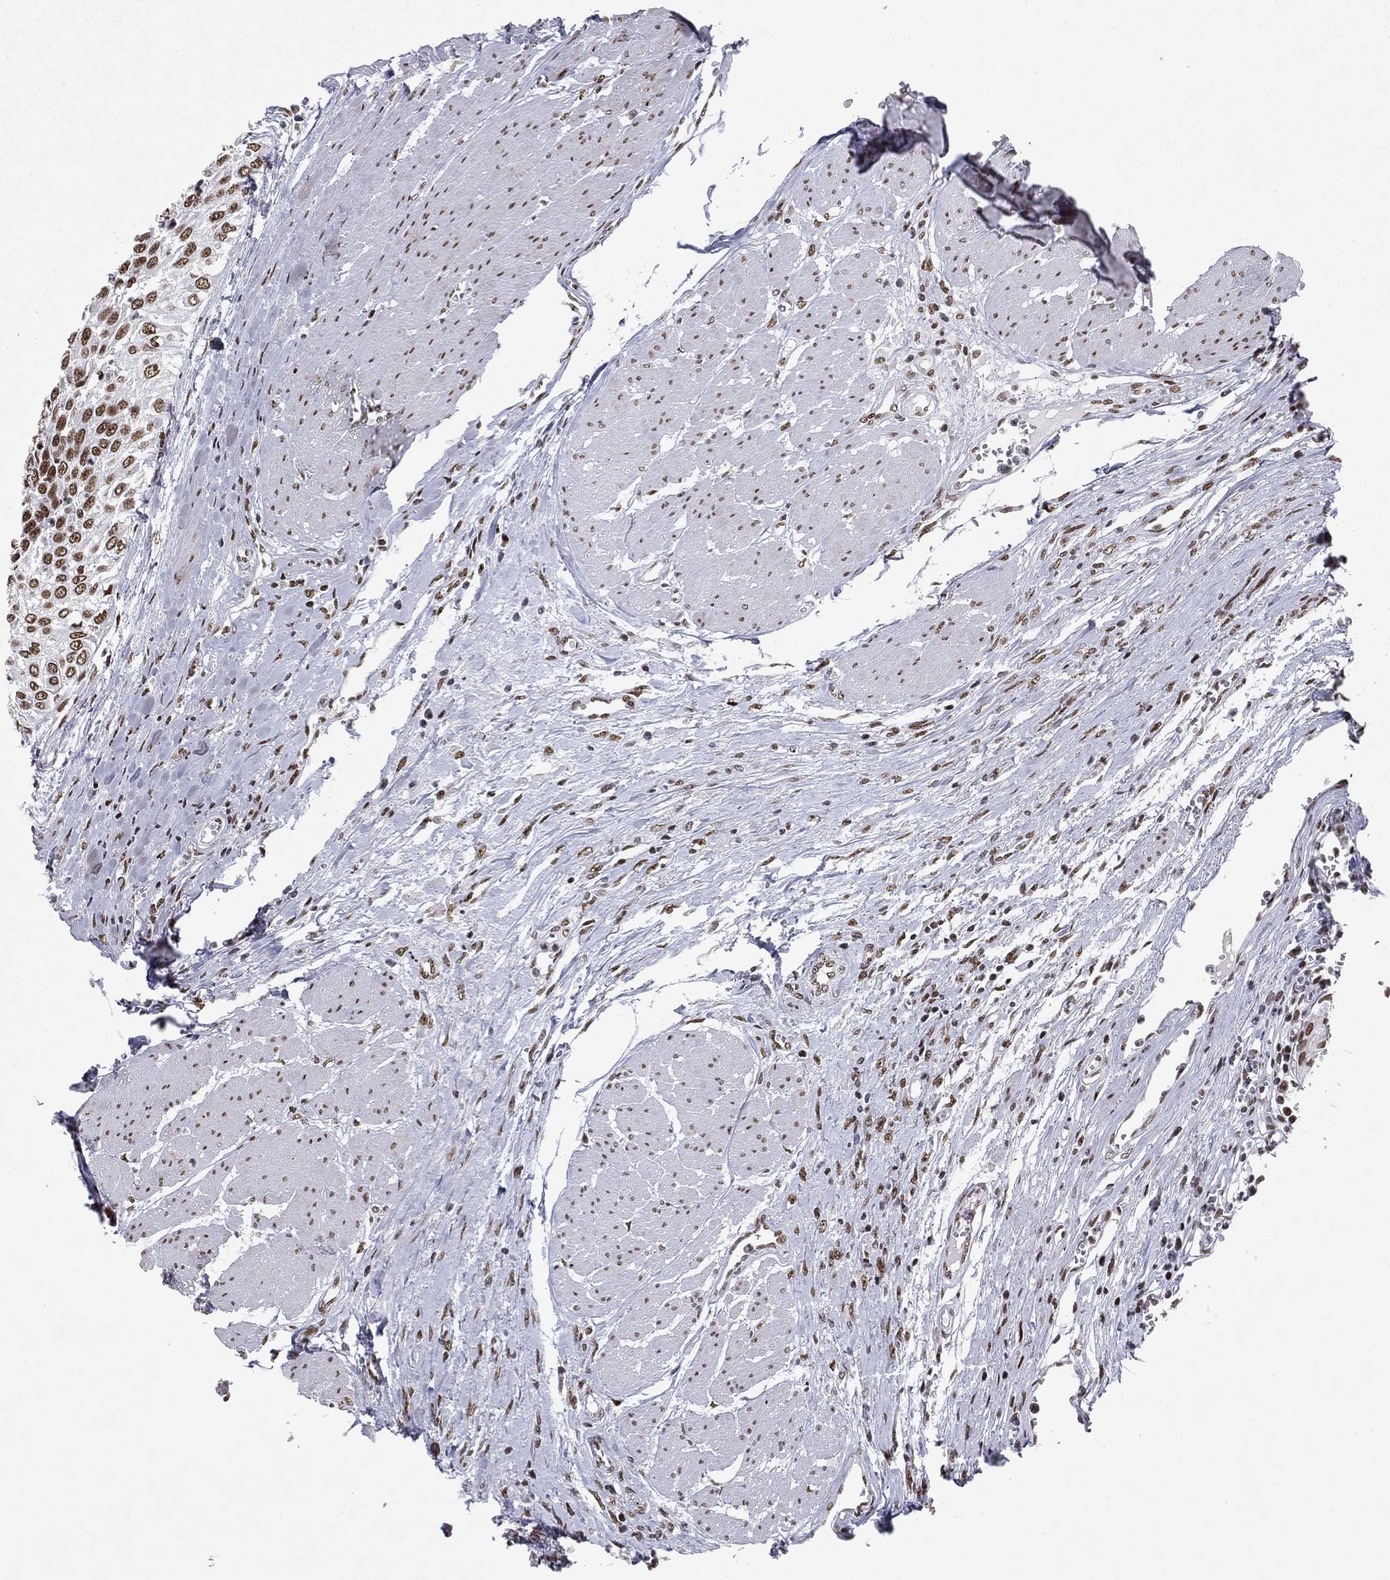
{"staining": {"intensity": "strong", "quantity": "25%-75%", "location": "nuclear"}, "tissue": "urinary bladder", "cell_type": "Urothelial cells", "image_type": "normal", "snomed": [{"axis": "morphology", "description": "Normal tissue, NOS"}, {"axis": "morphology", "description": "Urothelial carcinoma, NOS"}, {"axis": "morphology", "description": "Urothelial carcinoma, High grade"}, {"axis": "topography", "description": "Urinary bladder"}], "caption": "A brown stain highlights strong nuclear staining of a protein in urothelial cells of unremarkable human urinary bladder.", "gene": "RTF1", "patient": {"sex": "male", "age": 57}}